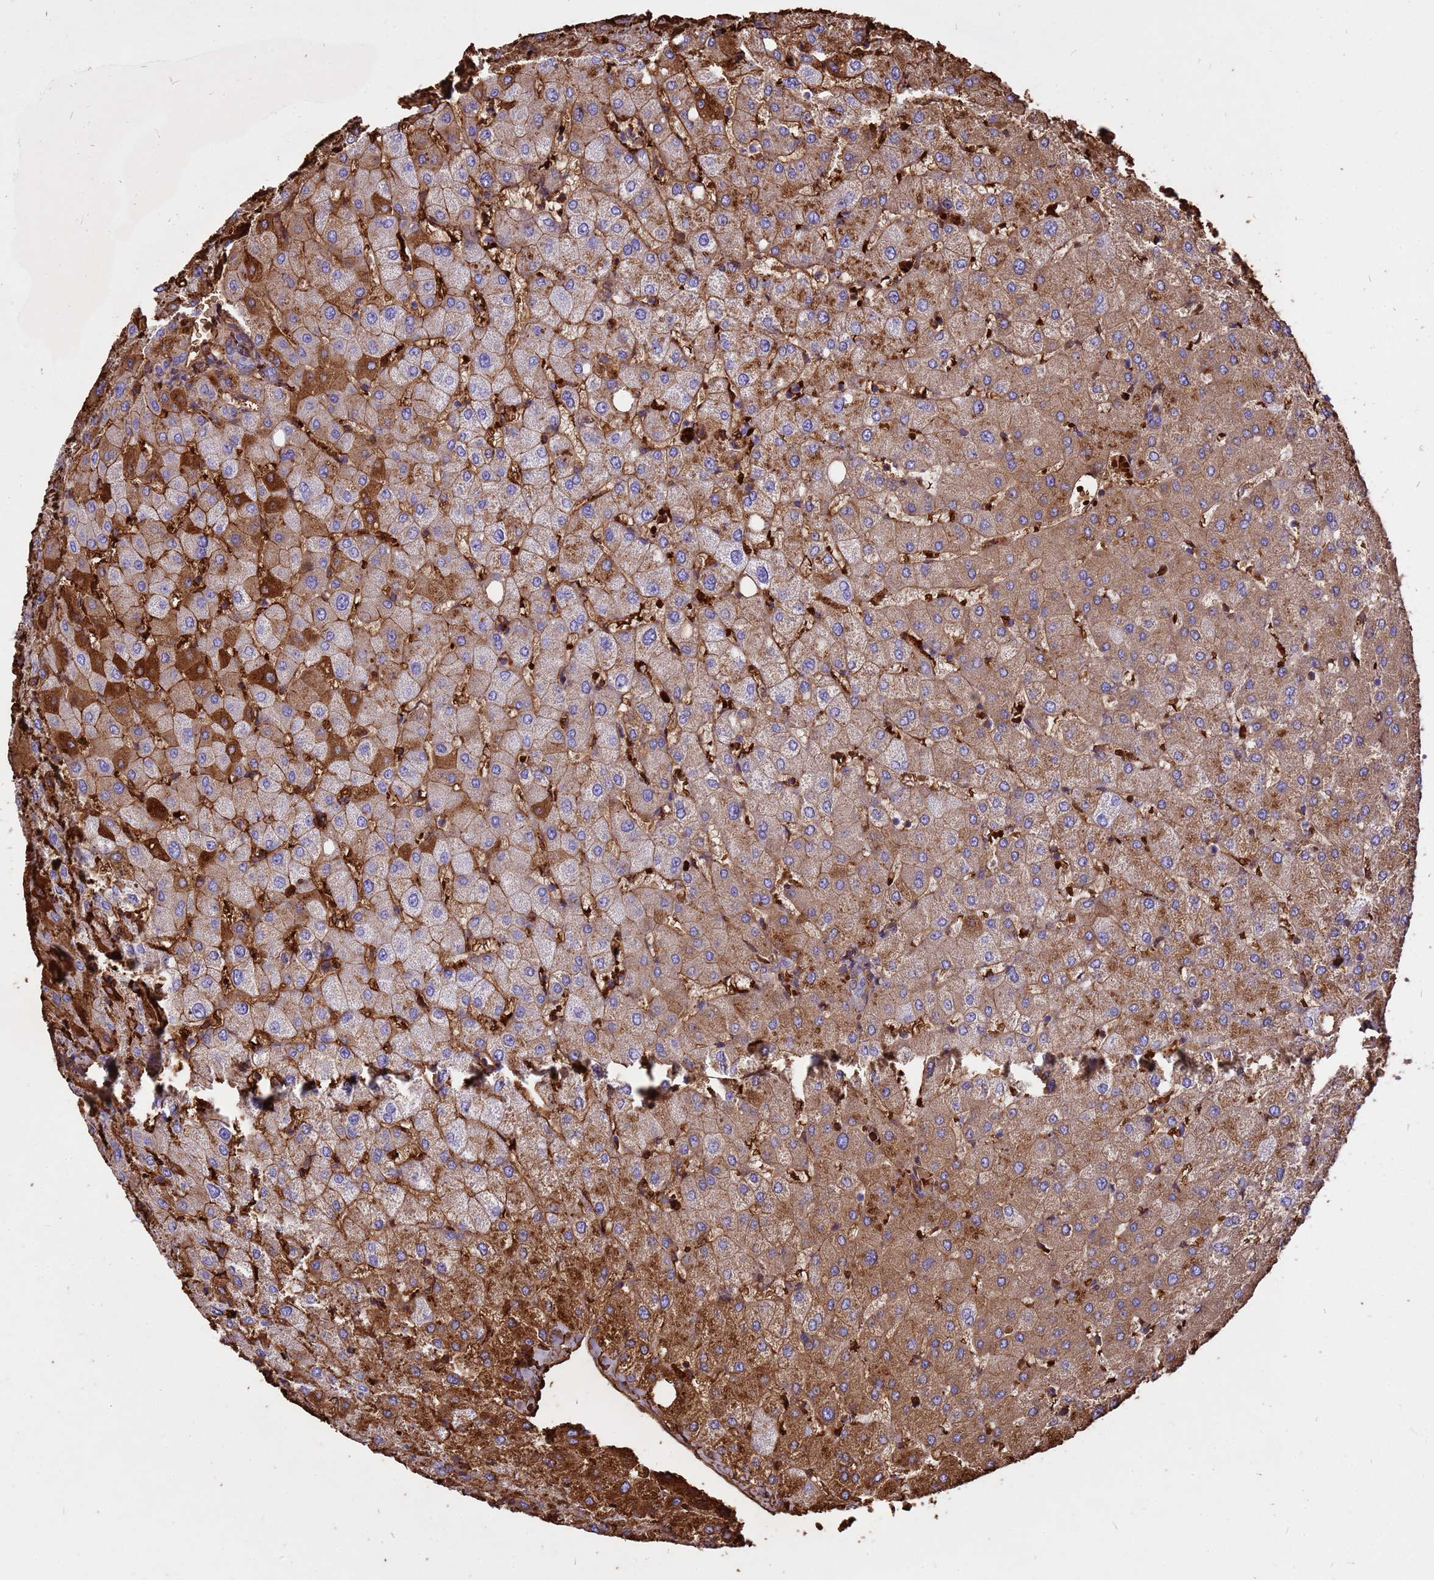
{"staining": {"intensity": "moderate", "quantity": ">75%", "location": "cytoplasmic/membranous"}, "tissue": "liver", "cell_type": "Hepatocytes", "image_type": "normal", "snomed": [{"axis": "morphology", "description": "Normal tissue, NOS"}, {"axis": "topography", "description": "Liver"}], "caption": "An immunohistochemistry (IHC) image of unremarkable tissue is shown. Protein staining in brown shows moderate cytoplasmic/membranous positivity in liver within hepatocytes. The protein of interest is stained brown, and the nuclei are stained in blue (DAB IHC with brightfield microscopy, high magnification).", "gene": "HBA1", "patient": {"sex": "female", "age": 54}}